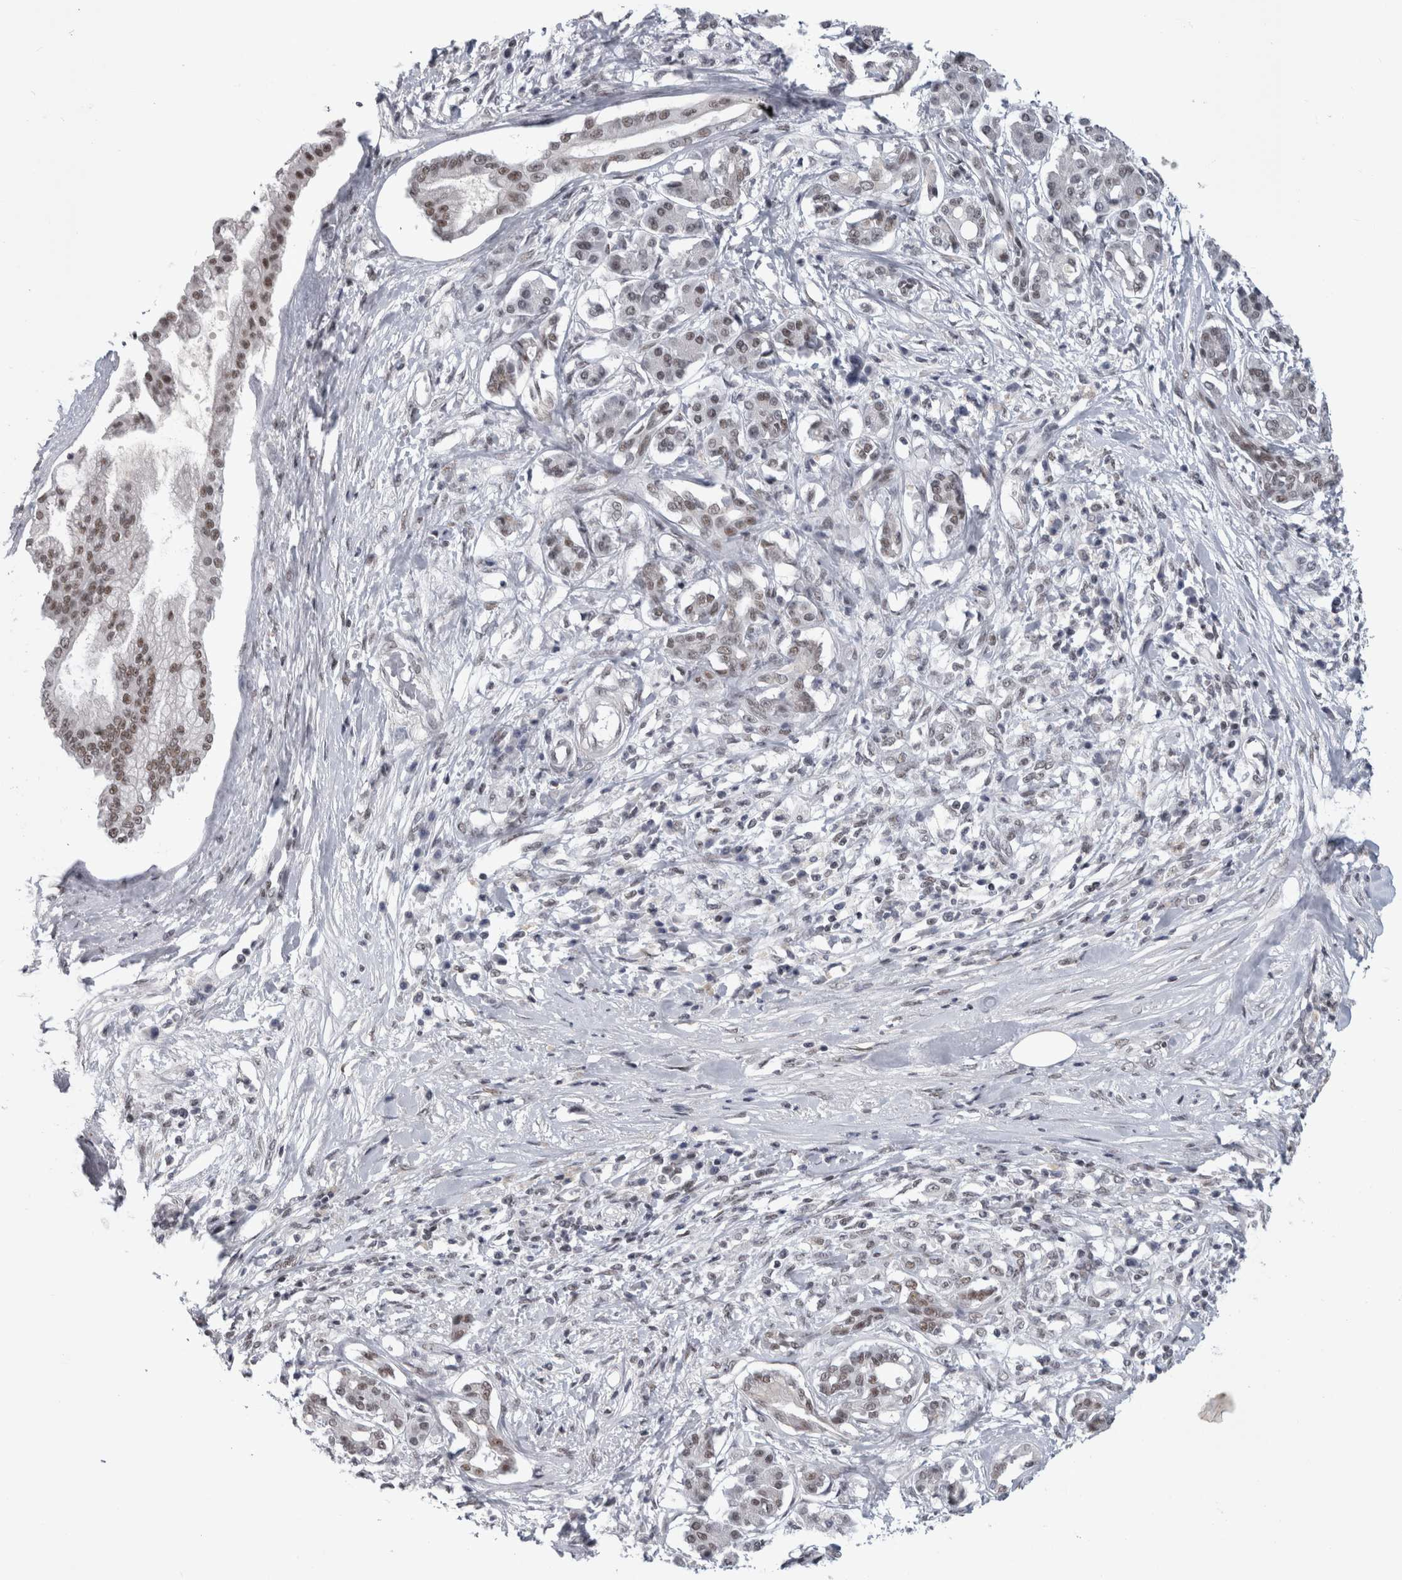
{"staining": {"intensity": "moderate", "quantity": "<25%", "location": "nuclear"}, "tissue": "pancreatic cancer", "cell_type": "Tumor cells", "image_type": "cancer", "snomed": [{"axis": "morphology", "description": "Adenocarcinoma, NOS"}, {"axis": "topography", "description": "Pancreas"}], "caption": "A high-resolution image shows immunohistochemistry (IHC) staining of pancreatic cancer, which displays moderate nuclear staining in about <25% of tumor cells. (DAB = brown stain, brightfield microscopy at high magnification).", "gene": "ARID4B", "patient": {"sex": "female", "age": 56}}